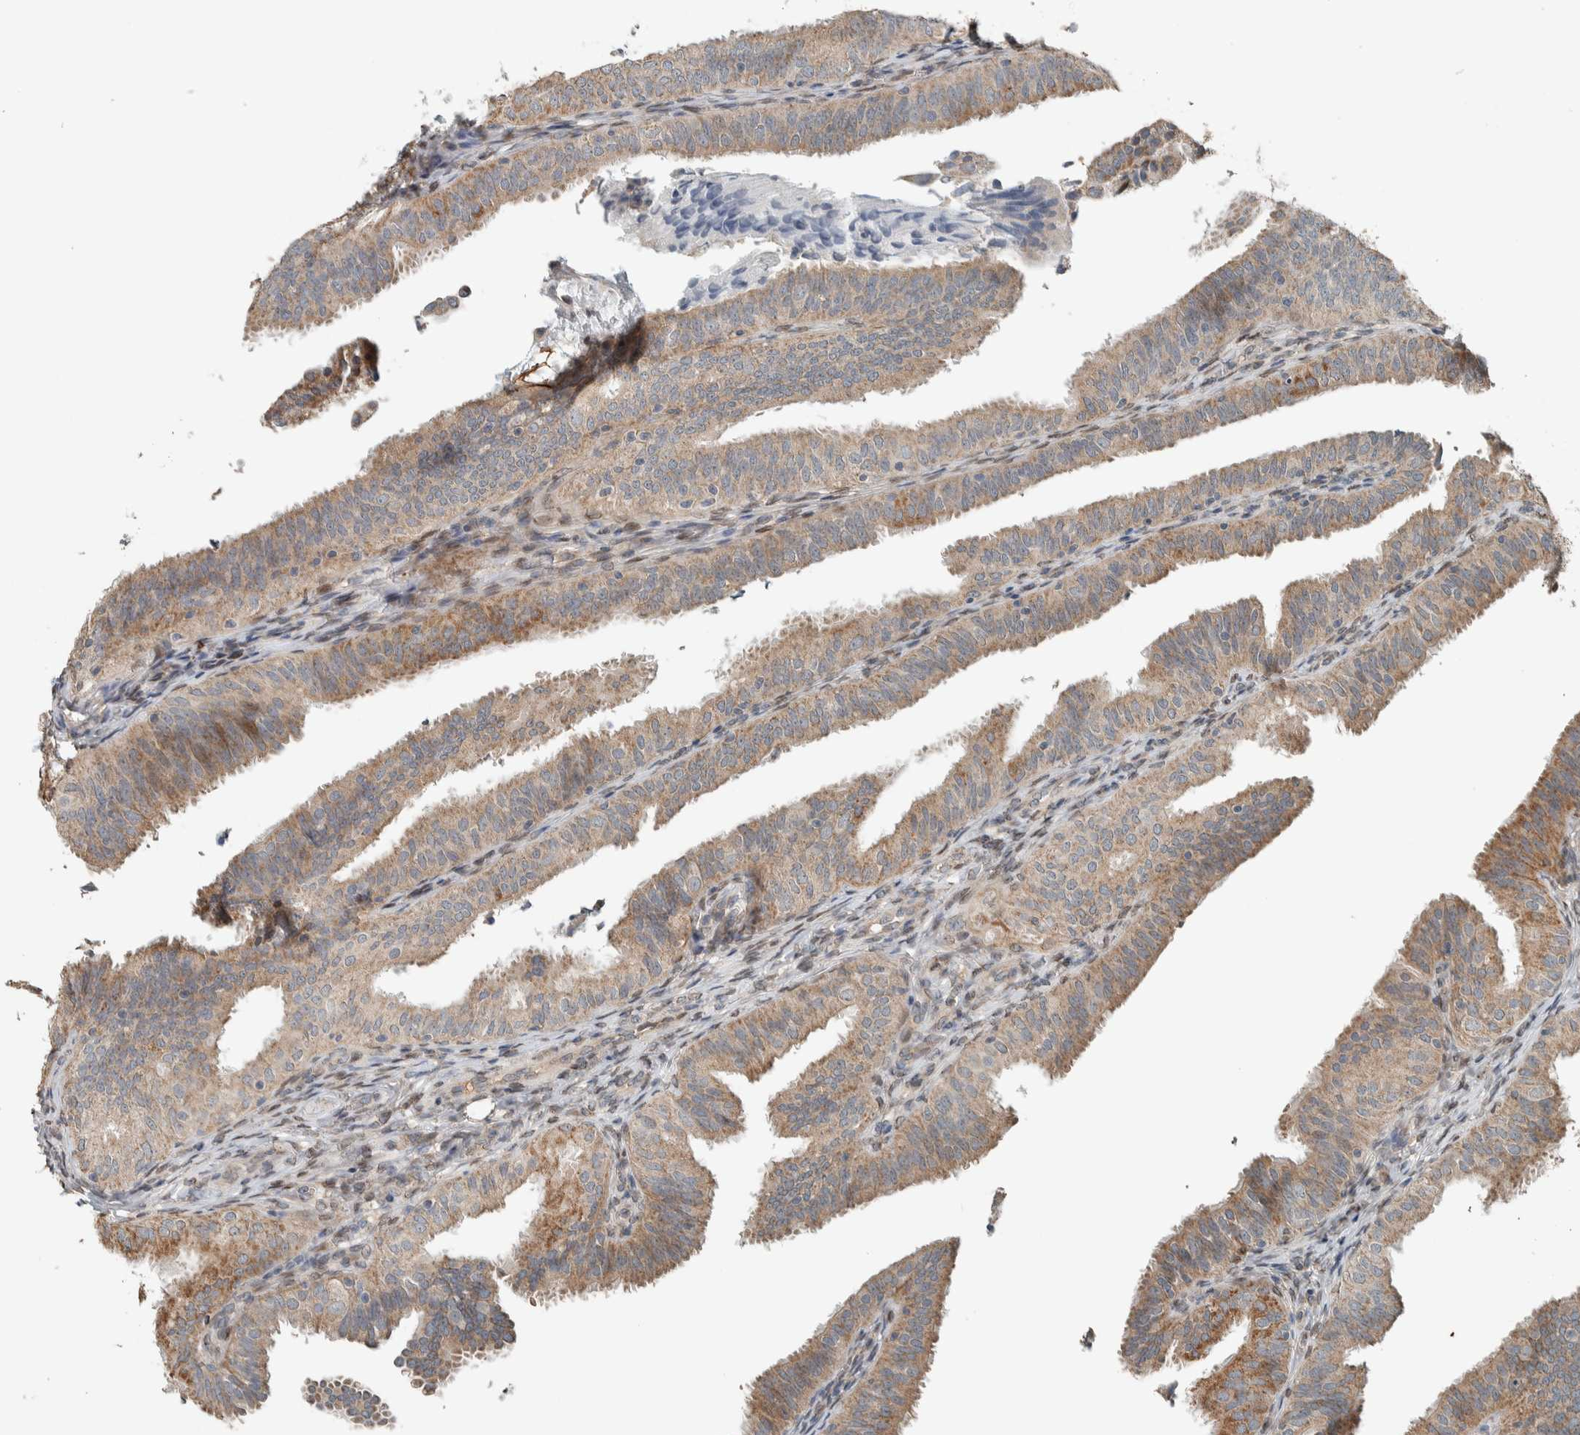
{"staining": {"intensity": "moderate", "quantity": "25%-75%", "location": "cytoplasmic/membranous"}, "tissue": "fallopian tube", "cell_type": "Glandular cells", "image_type": "normal", "snomed": [{"axis": "morphology", "description": "Normal tissue, NOS"}, {"axis": "topography", "description": "Fallopian tube"}], "caption": "Immunohistochemistry (IHC) (DAB) staining of normal fallopian tube demonstrates moderate cytoplasmic/membranous protein expression in approximately 25%-75% of glandular cells. (Stains: DAB (3,3'-diaminobenzidine) in brown, nuclei in blue, Microscopy: brightfield microscopy at high magnification).", "gene": "NBR1", "patient": {"sex": "female", "age": 35}}